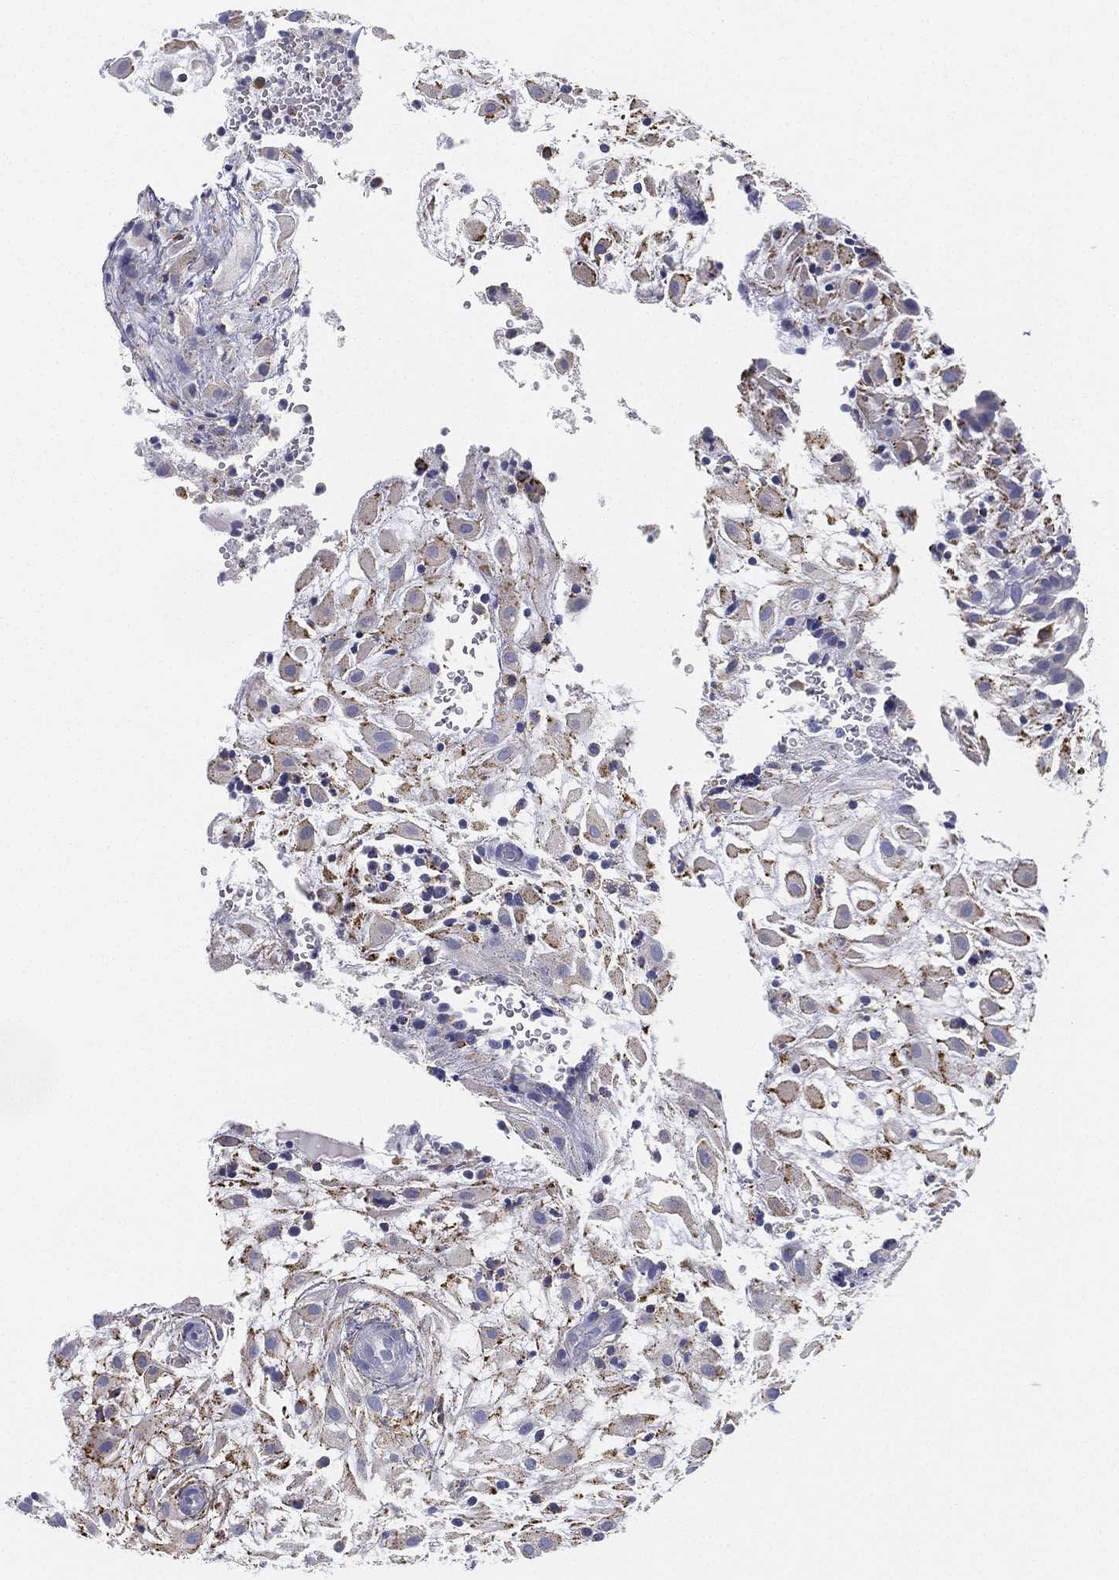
{"staining": {"intensity": "moderate", "quantity": "<25%", "location": "cytoplasmic/membranous"}, "tissue": "placenta", "cell_type": "Decidual cells", "image_type": "normal", "snomed": [{"axis": "morphology", "description": "Normal tissue, NOS"}, {"axis": "topography", "description": "Placenta"}], "caption": "An immunohistochemistry (IHC) micrograph of unremarkable tissue is shown. Protein staining in brown highlights moderate cytoplasmic/membranous positivity in placenta within decidual cells.", "gene": "NPC2", "patient": {"sex": "female", "age": 24}}